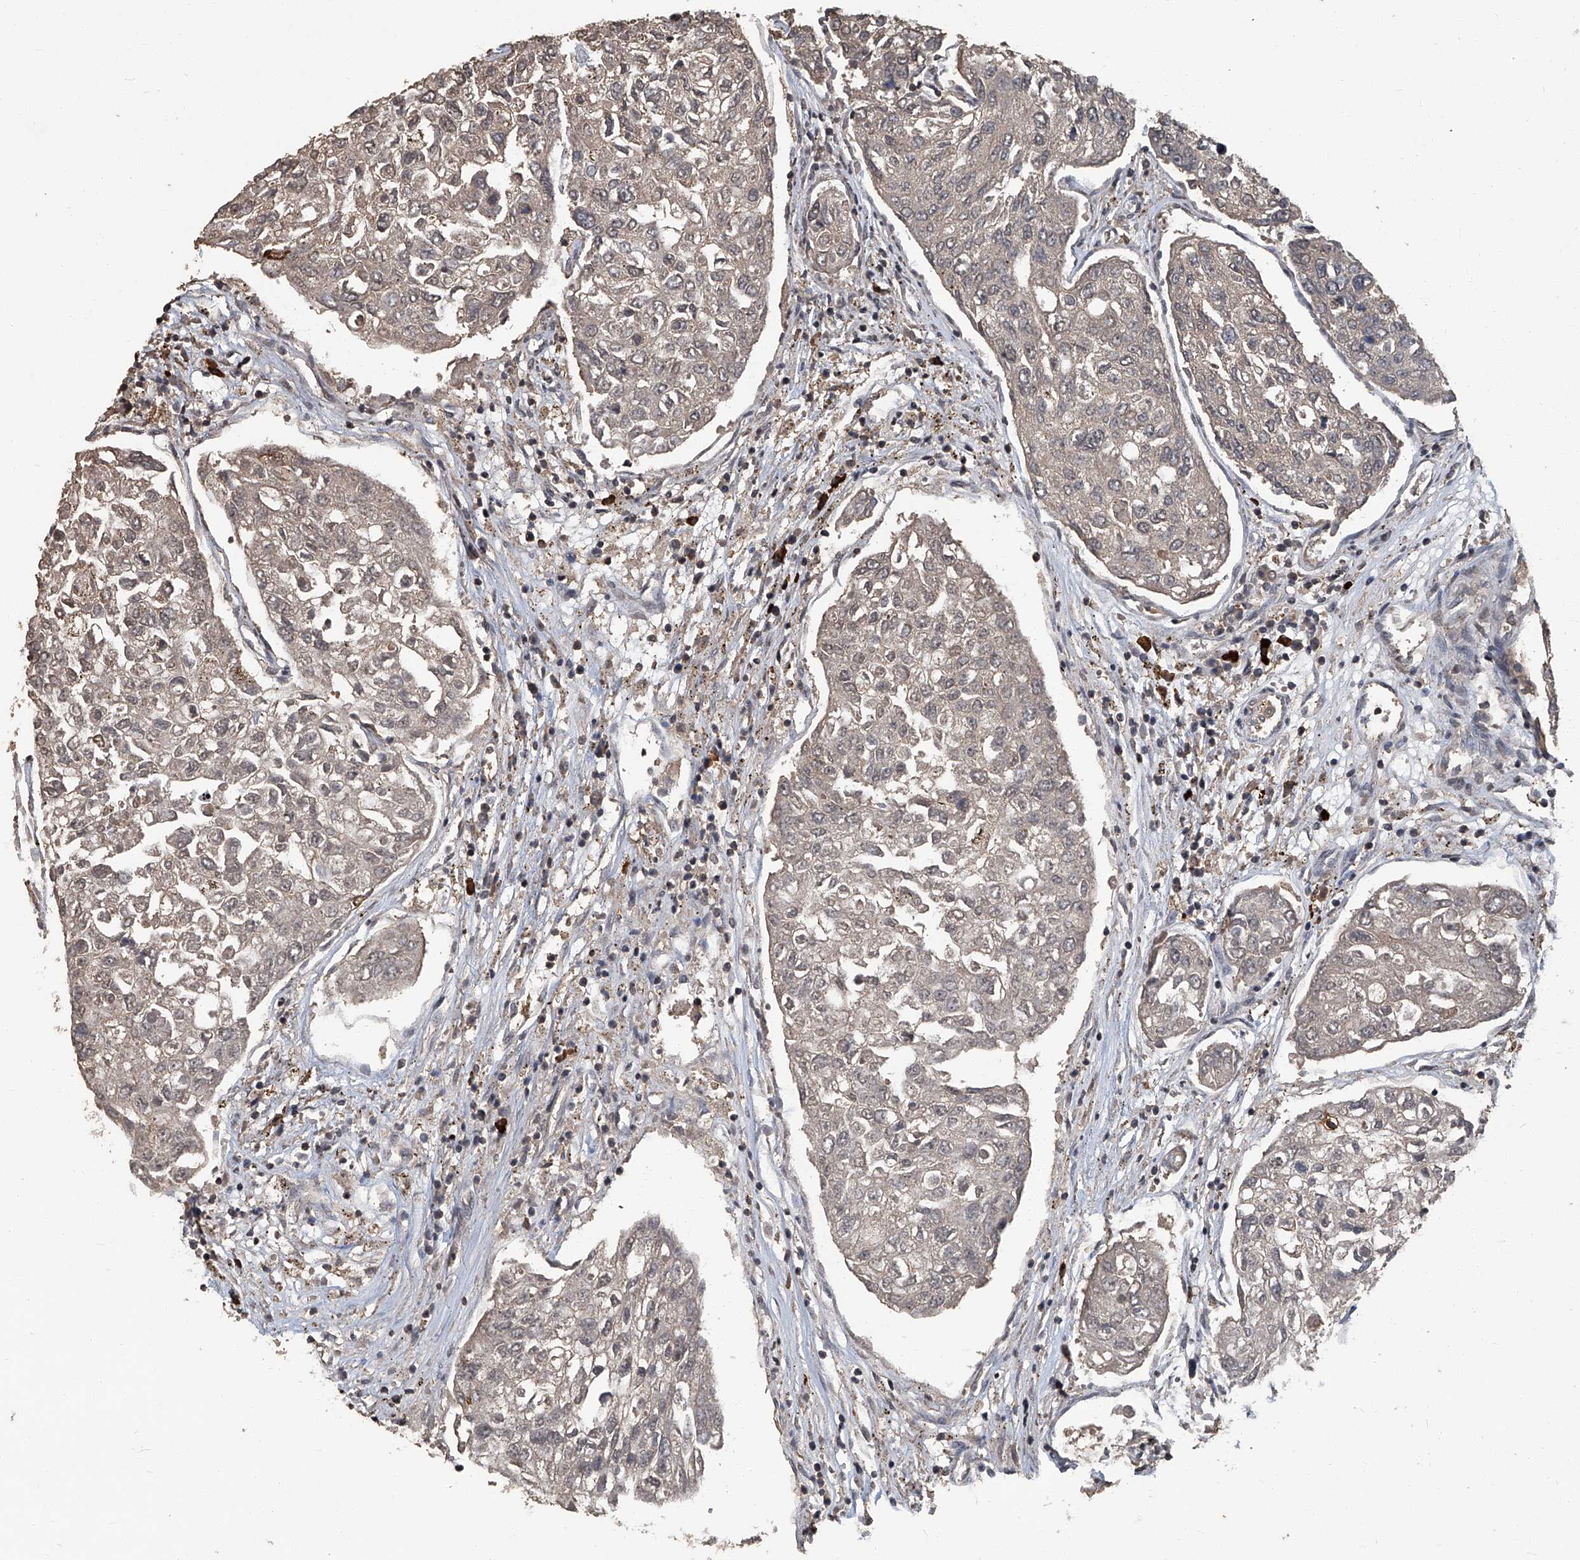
{"staining": {"intensity": "moderate", "quantity": "<25%", "location": "cytoplasmic/membranous"}, "tissue": "urothelial cancer", "cell_type": "Tumor cells", "image_type": "cancer", "snomed": [{"axis": "morphology", "description": "Urothelial carcinoma, High grade"}, {"axis": "topography", "description": "Lymph node"}, {"axis": "topography", "description": "Urinary bladder"}], "caption": "Immunohistochemistry (DAB (3,3'-diaminobenzidine)) staining of urothelial cancer shows moderate cytoplasmic/membranous protein positivity in about <25% of tumor cells.", "gene": "GPR132", "patient": {"sex": "male", "age": 51}}